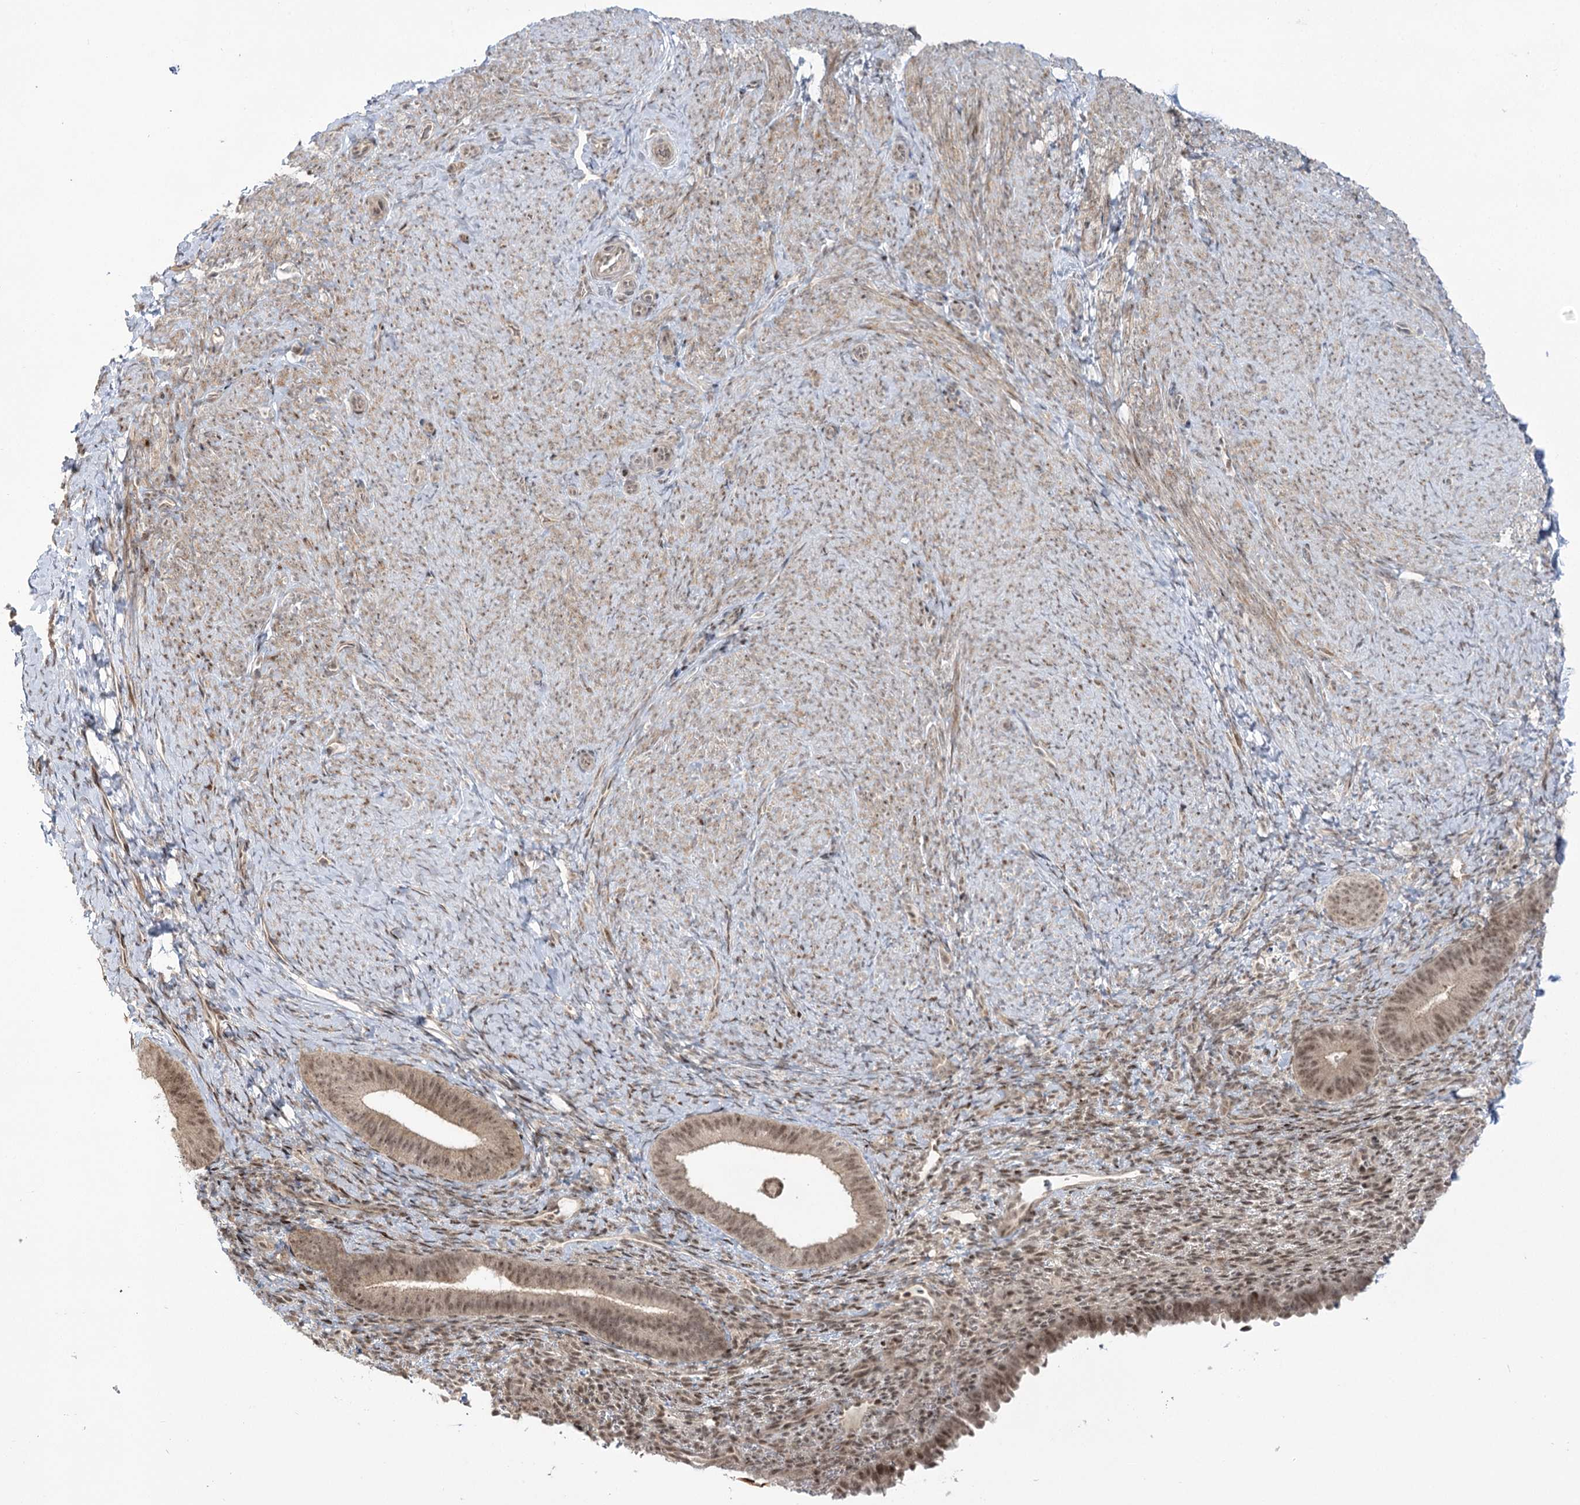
{"staining": {"intensity": "moderate", "quantity": "<25%", "location": "nuclear"}, "tissue": "endometrium", "cell_type": "Cells in endometrial stroma", "image_type": "normal", "snomed": [{"axis": "morphology", "description": "Normal tissue, NOS"}, {"axis": "topography", "description": "Endometrium"}], "caption": "DAB immunohistochemical staining of unremarkable endometrium shows moderate nuclear protein staining in about <25% of cells in endometrial stroma. Nuclei are stained in blue.", "gene": "HELQ", "patient": {"sex": "female", "age": 65}}